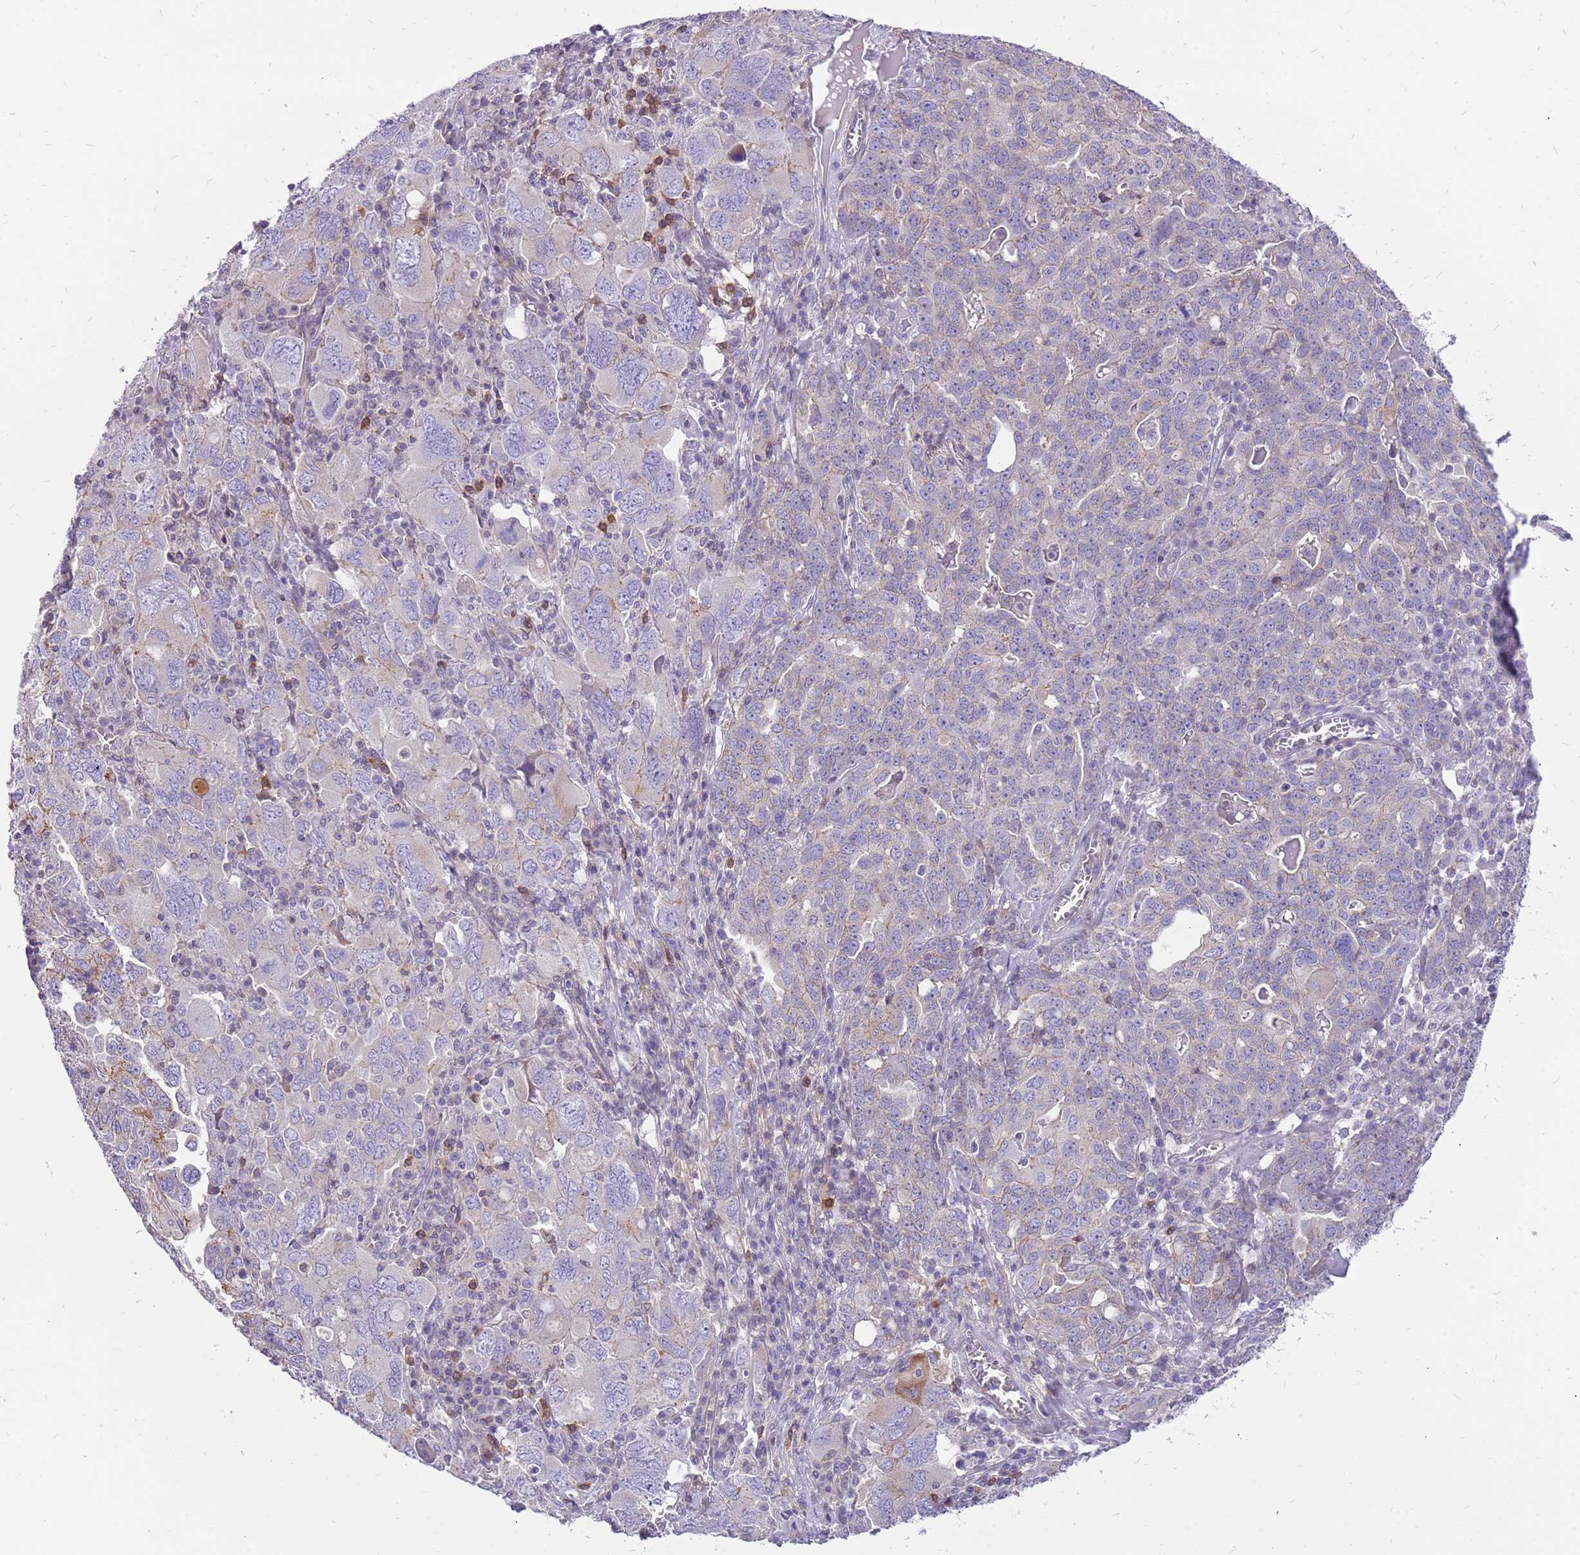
{"staining": {"intensity": "negative", "quantity": "none", "location": "none"}, "tissue": "ovarian cancer", "cell_type": "Tumor cells", "image_type": "cancer", "snomed": [{"axis": "morphology", "description": "Carcinoma, endometroid"}, {"axis": "topography", "description": "Ovary"}], "caption": "Ovarian endometroid carcinoma was stained to show a protein in brown. There is no significant staining in tumor cells.", "gene": "WDR90", "patient": {"sex": "female", "age": 62}}